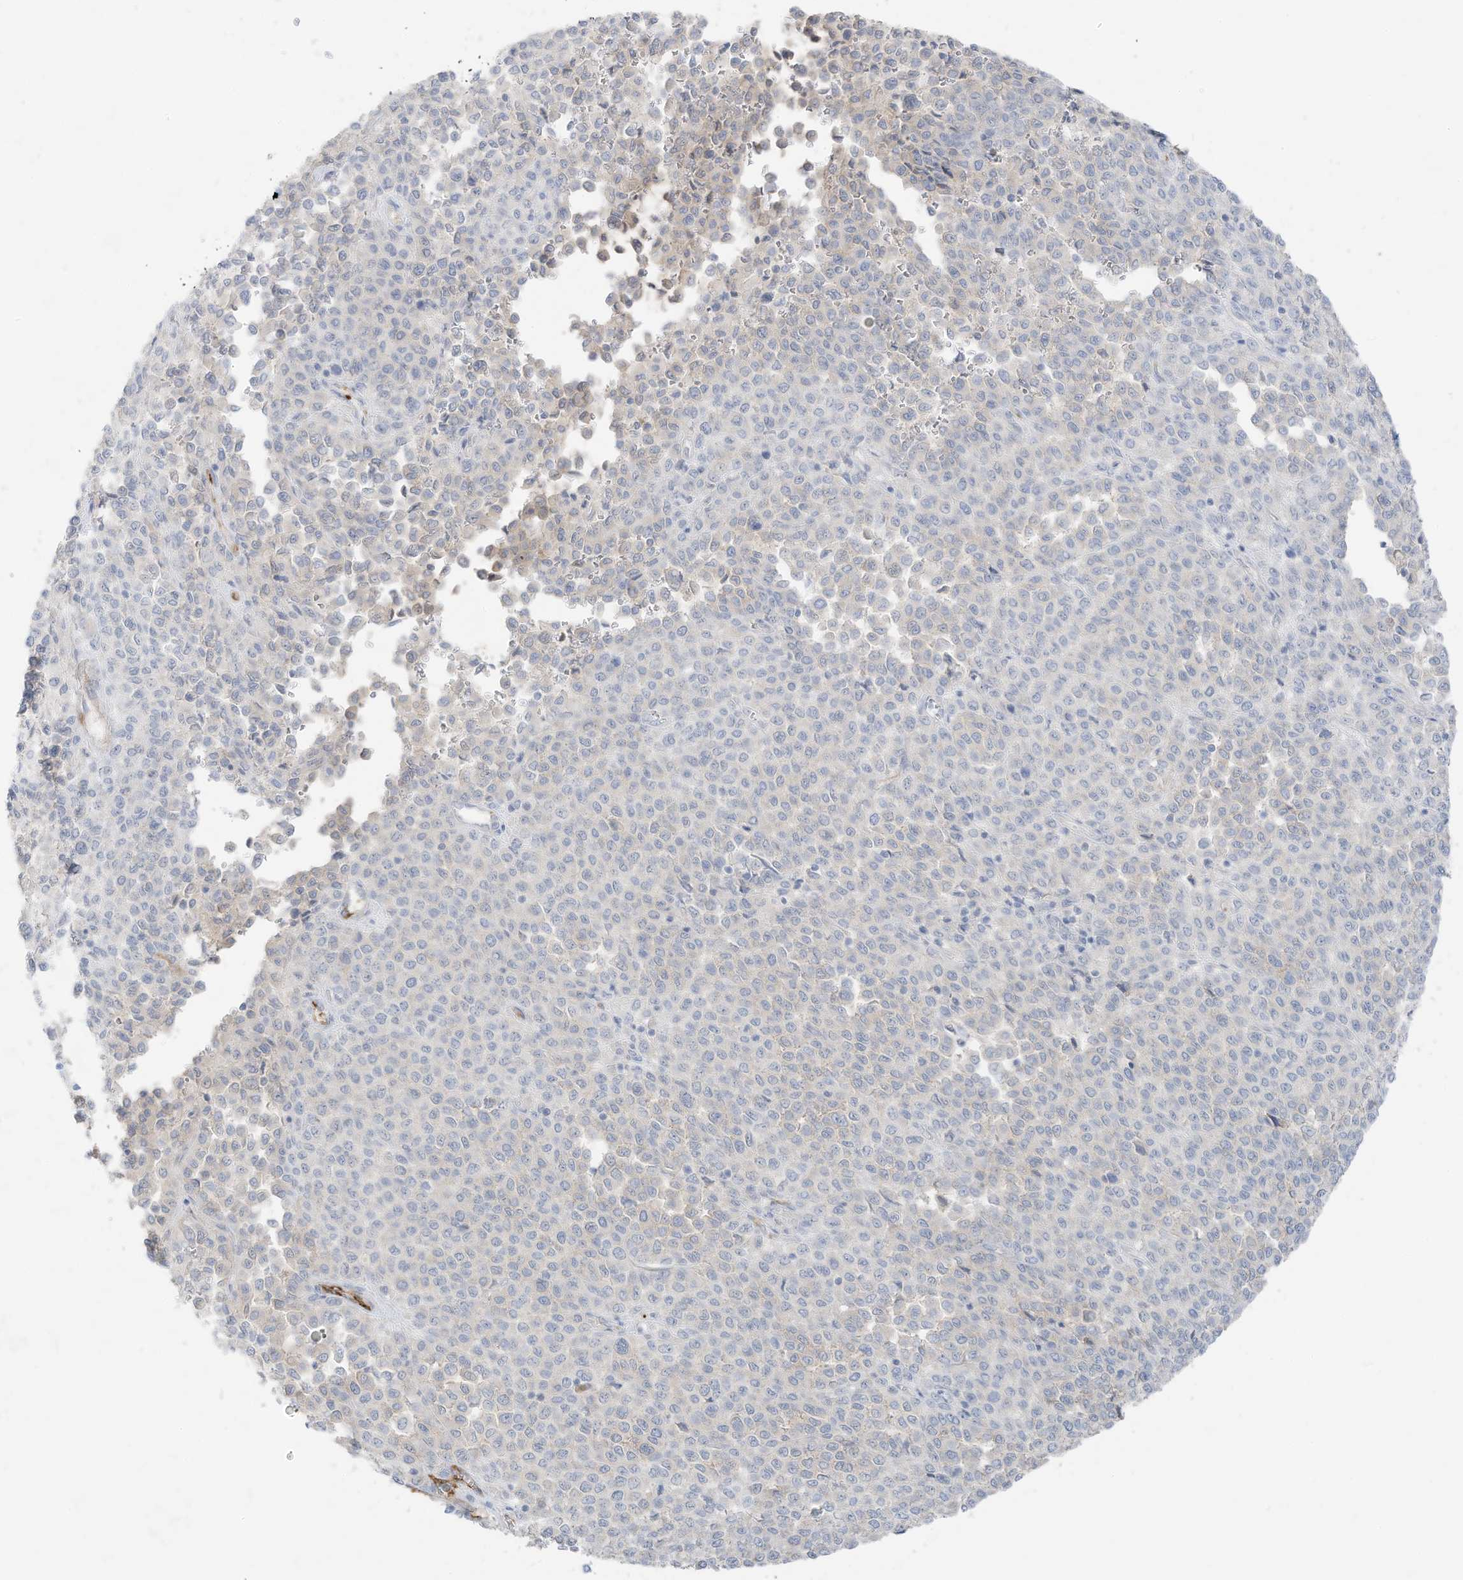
{"staining": {"intensity": "negative", "quantity": "none", "location": "none"}, "tissue": "melanoma", "cell_type": "Tumor cells", "image_type": "cancer", "snomed": [{"axis": "morphology", "description": "Malignant melanoma, Metastatic site"}, {"axis": "topography", "description": "Pancreas"}], "caption": "There is no significant expression in tumor cells of malignant melanoma (metastatic site).", "gene": "C11orf87", "patient": {"sex": "female", "age": 30}}